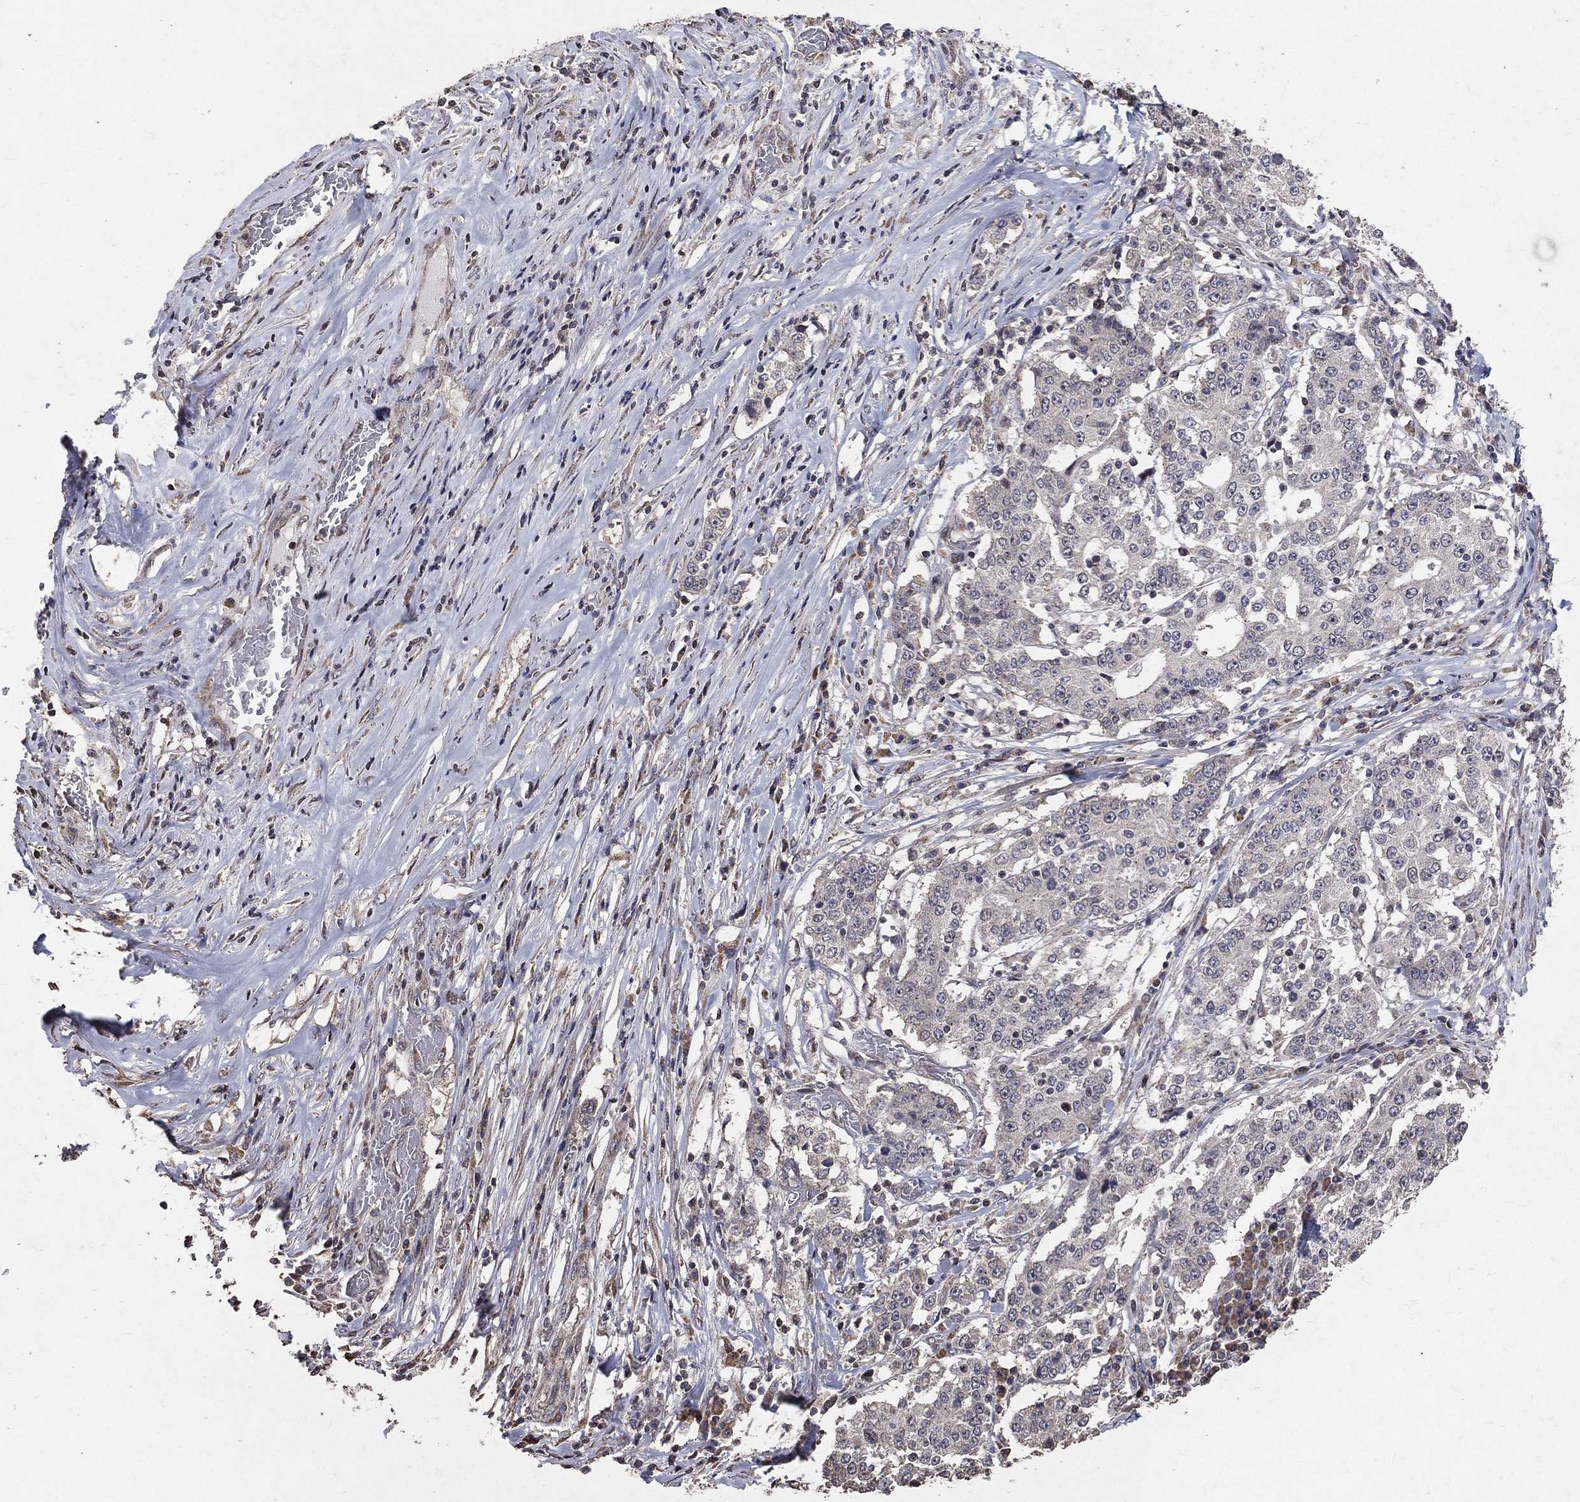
{"staining": {"intensity": "negative", "quantity": "none", "location": "none"}, "tissue": "stomach cancer", "cell_type": "Tumor cells", "image_type": "cancer", "snomed": [{"axis": "morphology", "description": "Adenocarcinoma, NOS"}, {"axis": "topography", "description": "Stomach"}], "caption": "Human stomach cancer stained for a protein using immunohistochemistry demonstrates no staining in tumor cells.", "gene": "LY6K", "patient": {"sex": "male", "age": 59}}